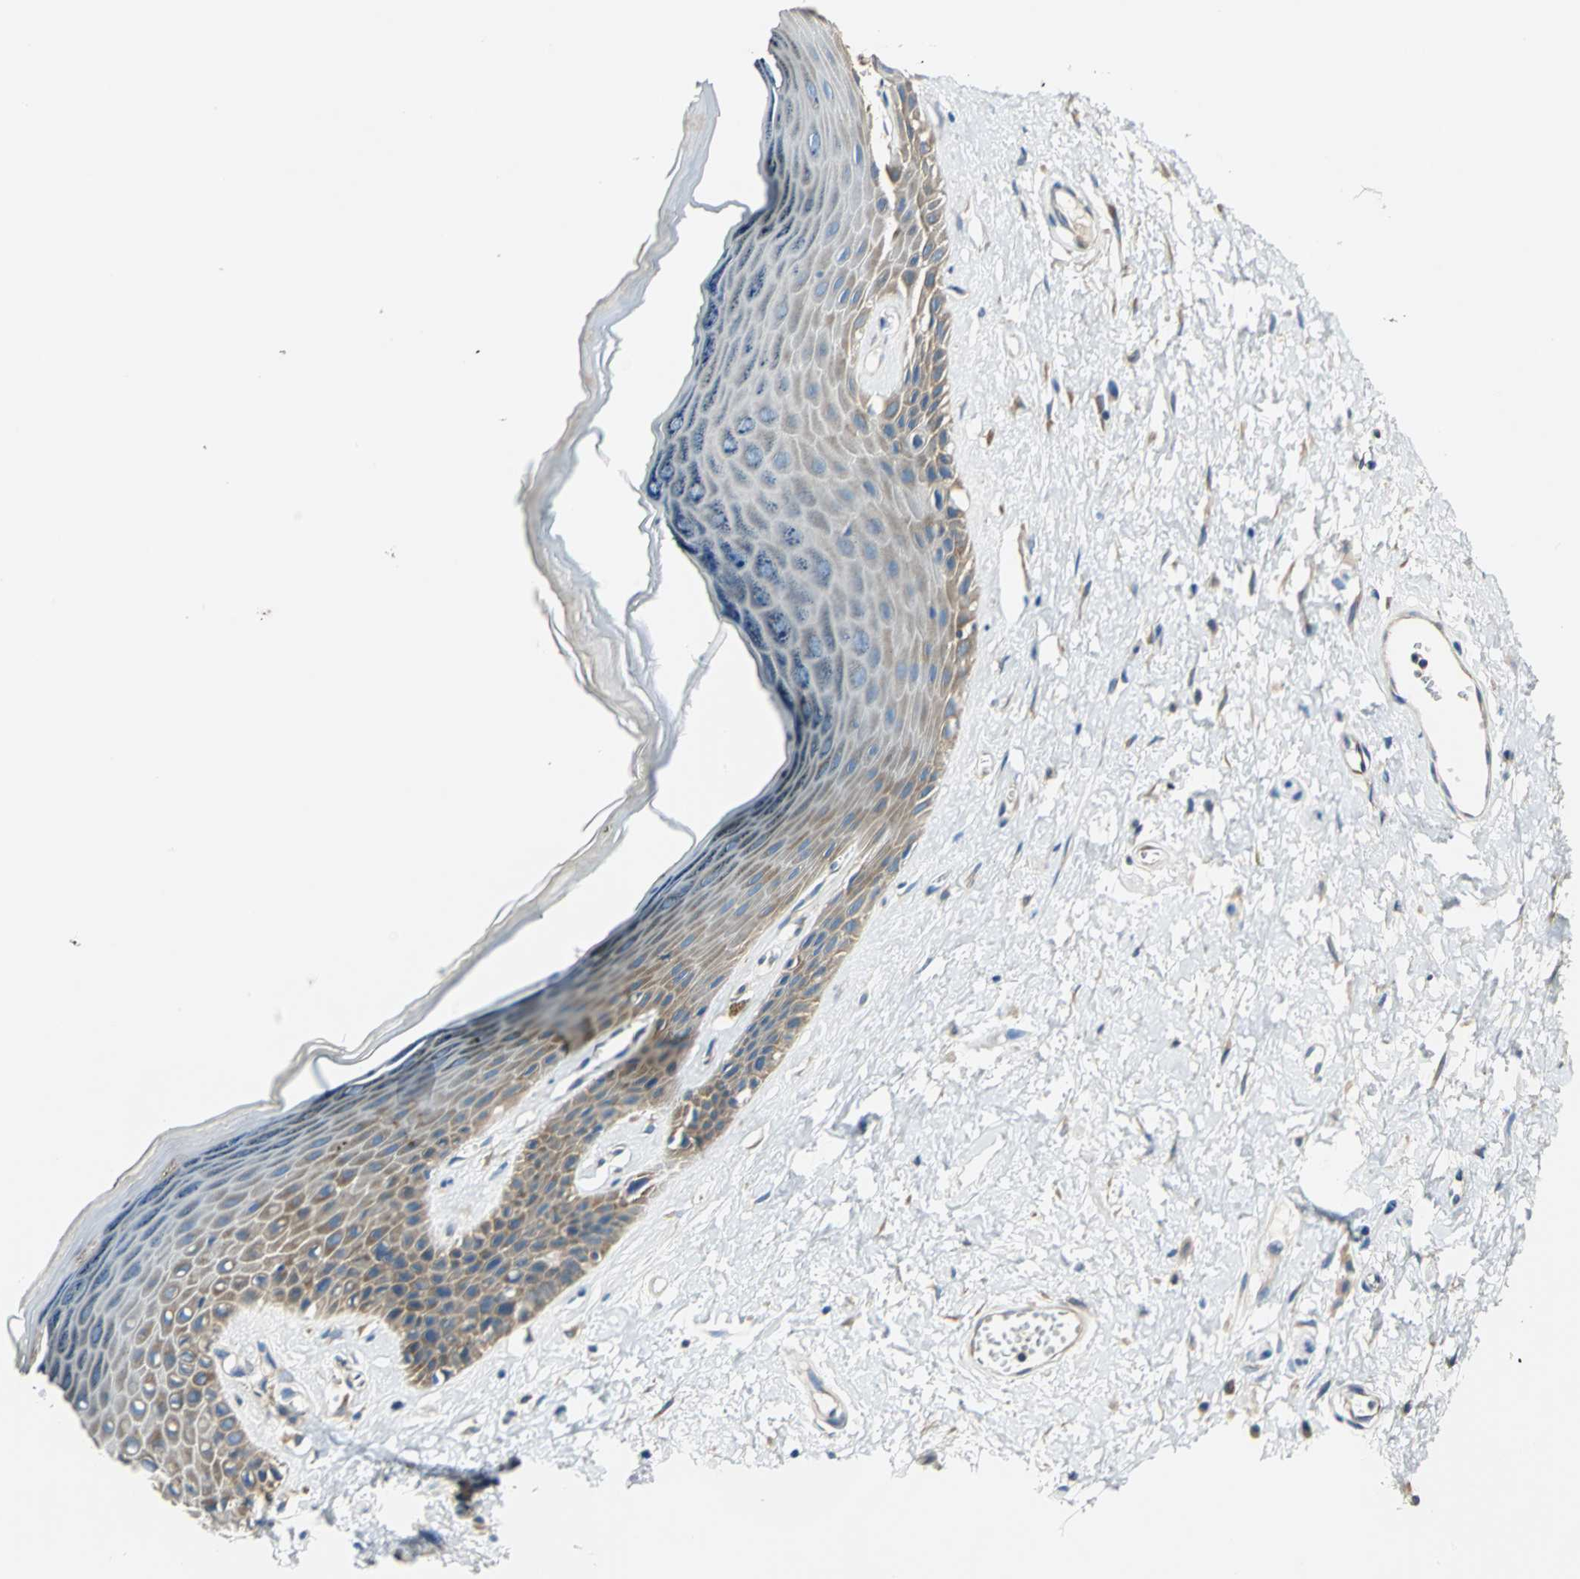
{"staining": {"intensity": "strong", "quantity": ">75%", "location": "cytoplasmic/membranous"}, "tissue": "skin", "cell_type": "Epidermal cells", "image_type": "normal", "snomed": [{"axis": "morphology", "description": "Normal tissue, NOS"}, {"axis": "morphology", "description": "Inflammation, NOS"}, {"axis": "topography", "description": "Vulva"}], "caption": "High-magnification brightfield microscopy of normal skin stained with DAB (3,3'-diaminobenzidine) (brown) and counterstained with hematoxylin (blue). epidermal cells exhibit strong cytoplasmic/membranous staining is identified in about>75% of cells.", "gene": "TRIM25", "patient": {"sex": "female", "age": 84}}